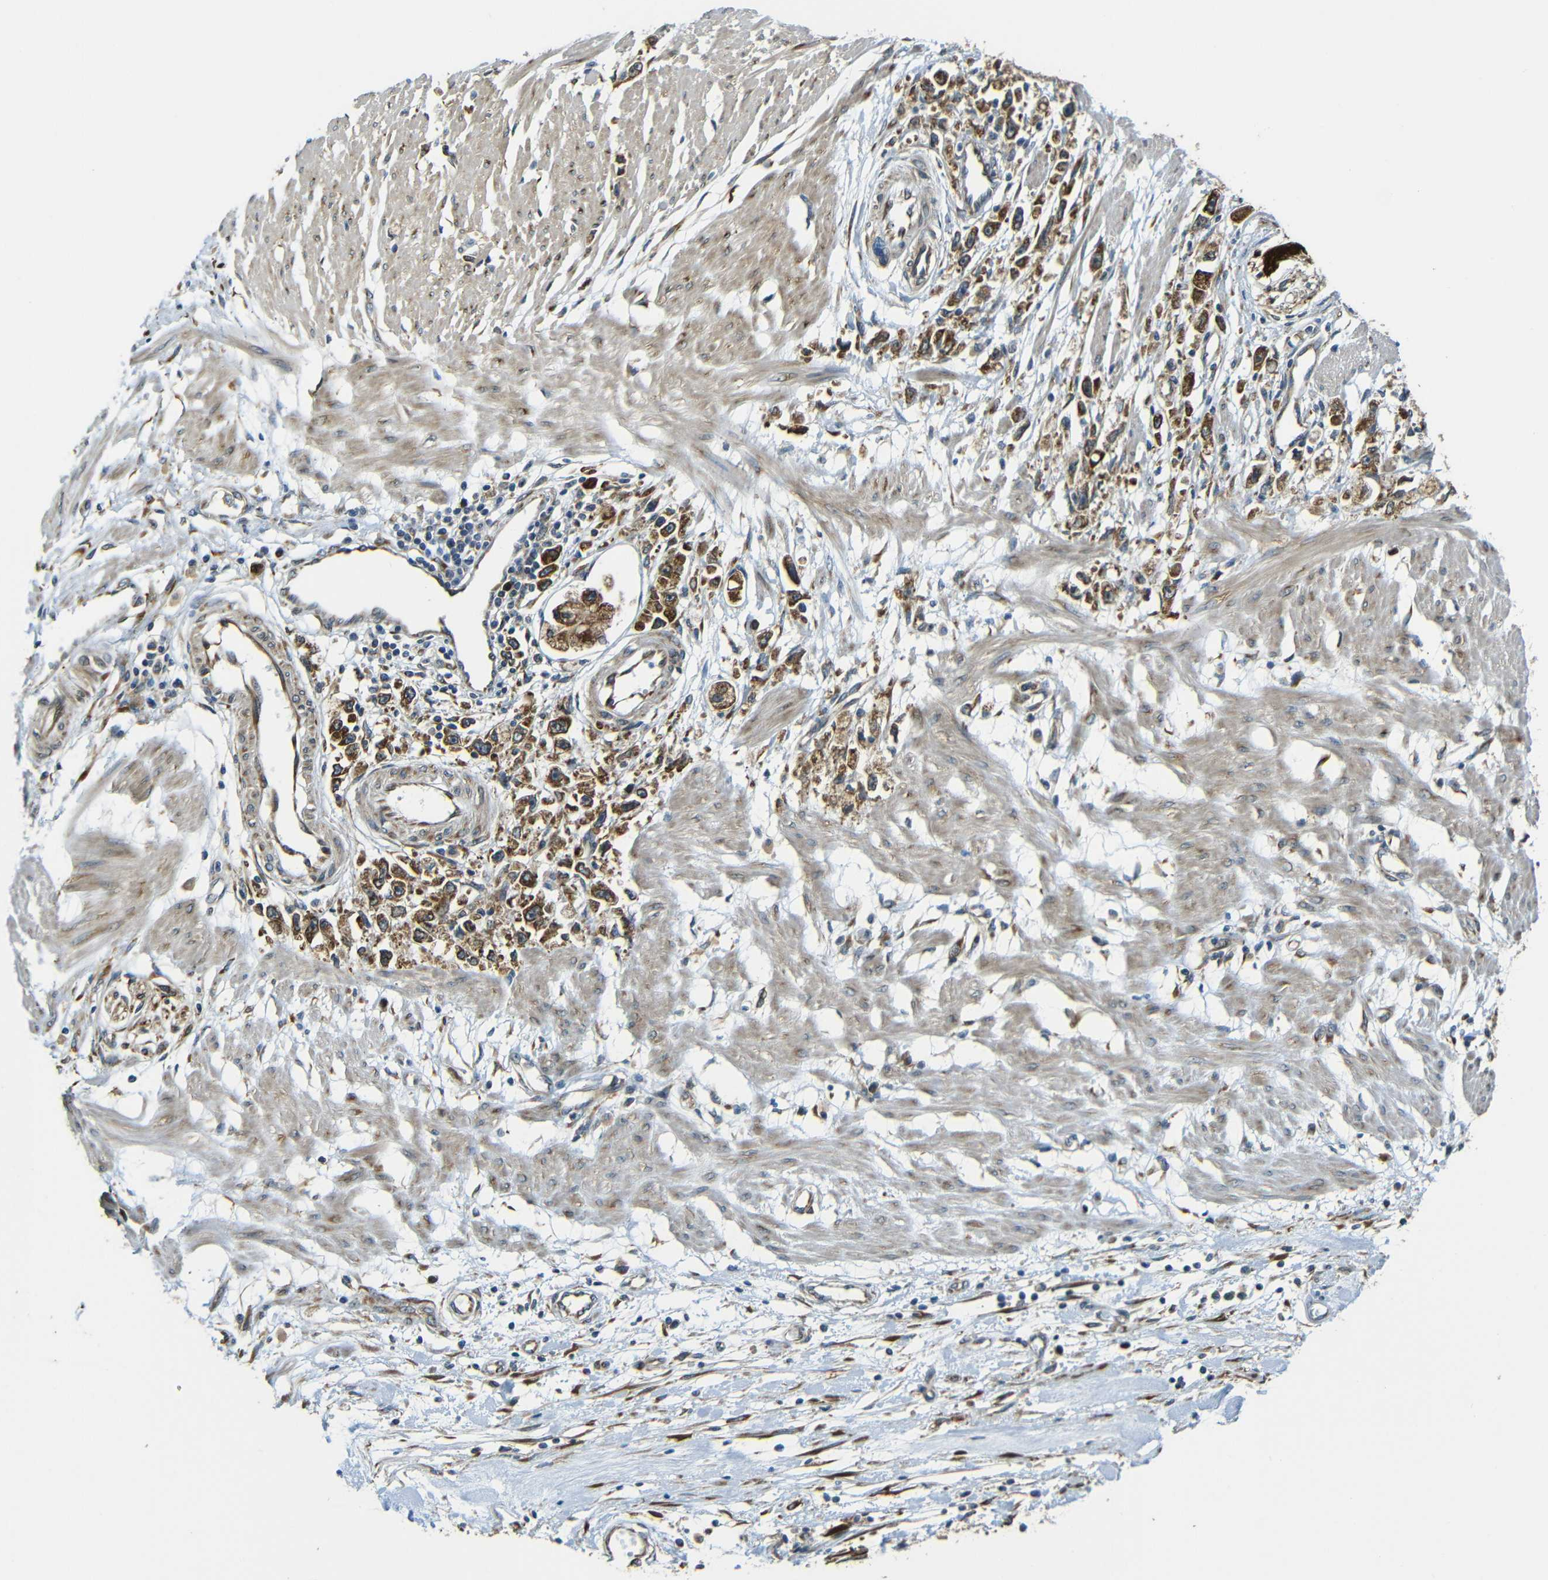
{"staining": {"intensity": "strong", "quantity": ">75%", "location": "cytoplasmic/membranous"}, "tissue": "stomach cancer", "cell_type": "Tumor cells", "image_type": "cancer", "snomed": [{"axis": "morphology", "description": "Adenocarcinoma, NOS"}, {"axis": "topography", "description": "Stomach"}], "caption": "Stomach cancer (adenocarcinoma) stained with a protein marker exhibits strong staining in tumor cells.", "gene": "VAPB", "patient": {"sex": "female", "age": 59}}